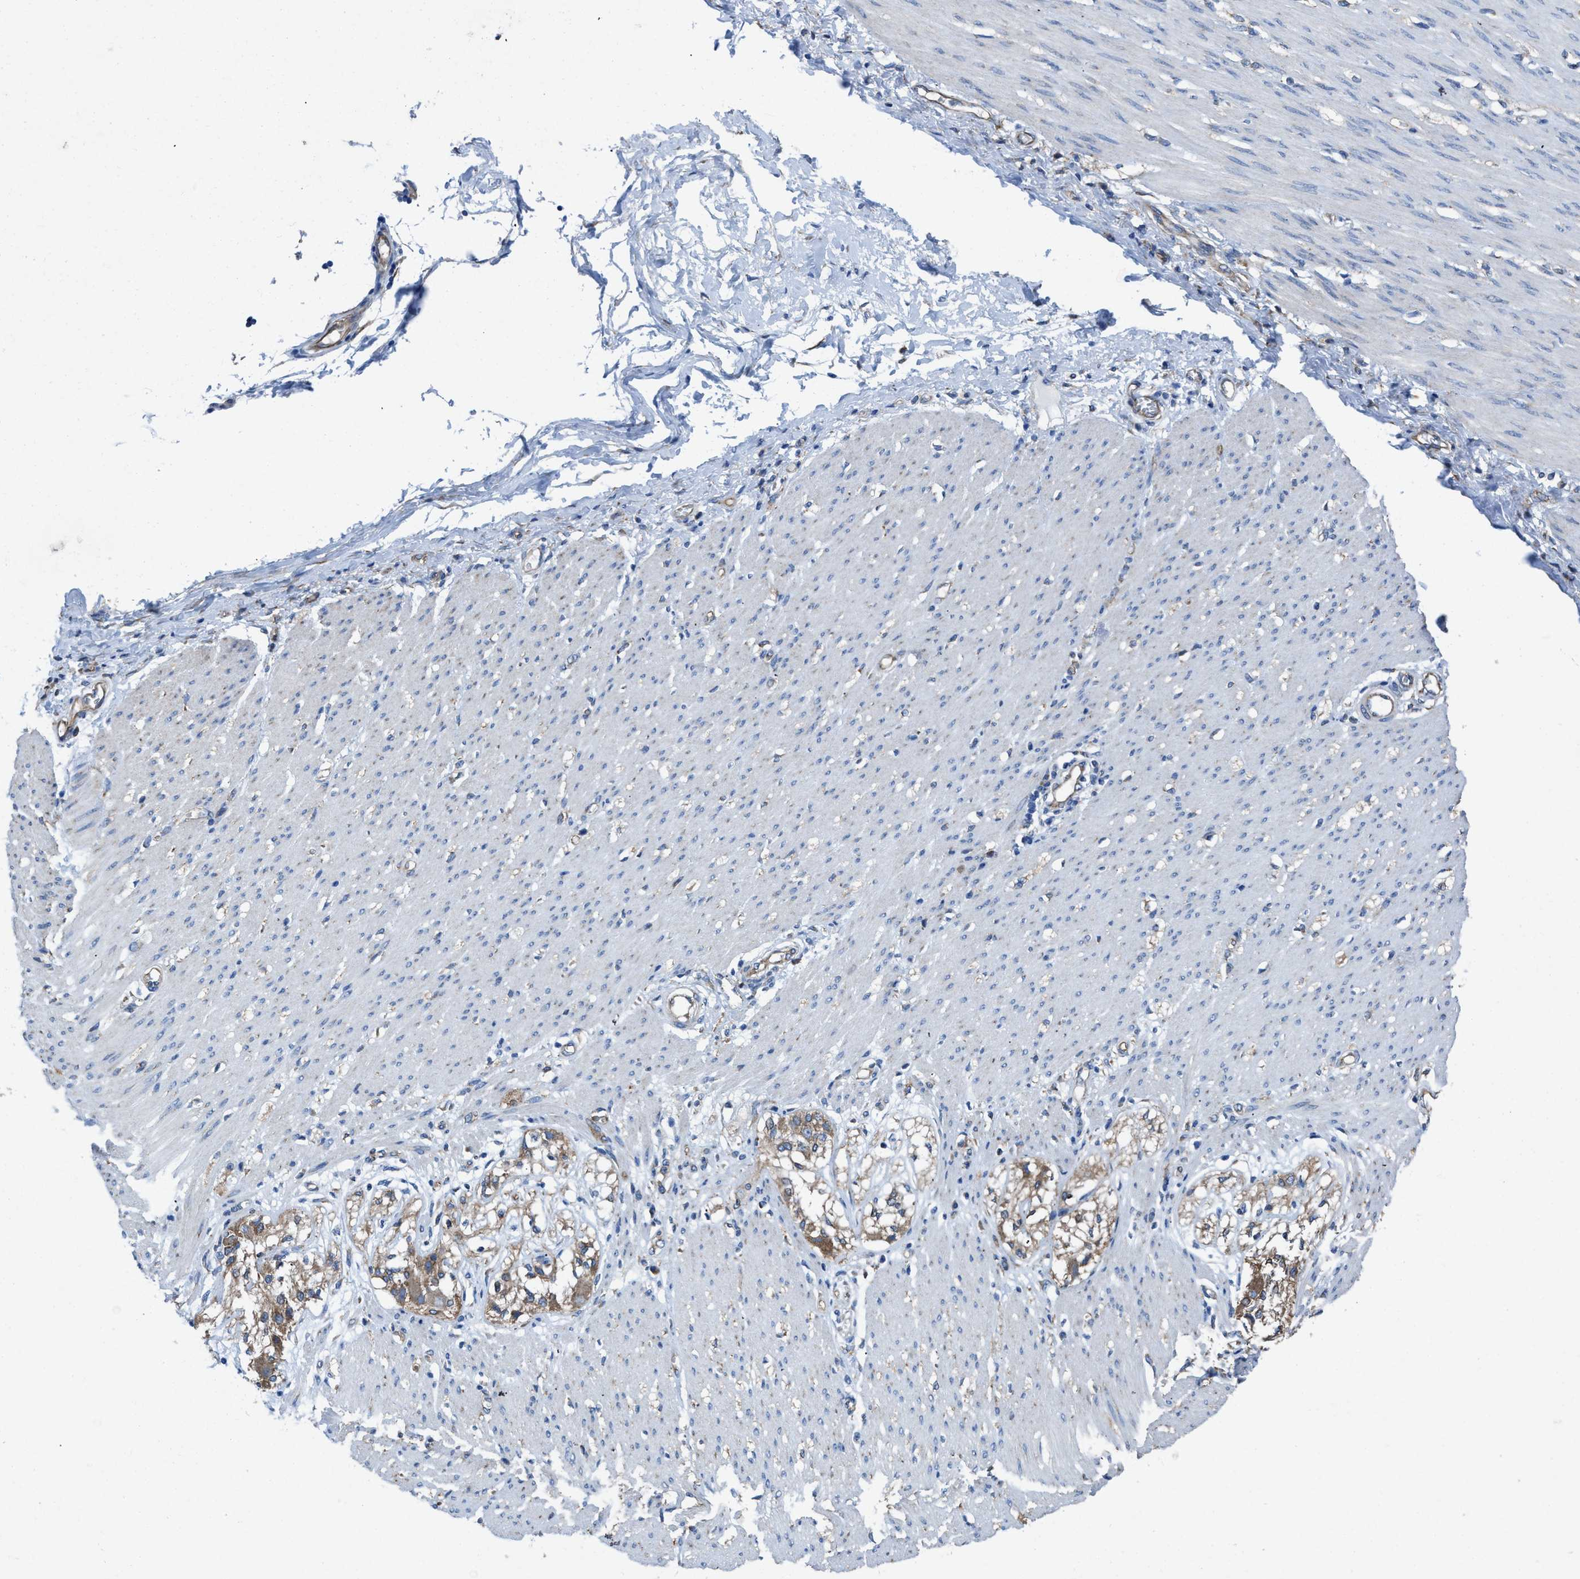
{"staining": {"intensity": "moderate", "quantity": "25%-75%", "location": "cytoplasmic/membranous"}, "tissue": "adipose tissue", "cell_type": "Adipocytes", "image_type": "normal", "snomed": [{"axis": "morphology", "description": "Normal tissue, NOS"}, {"axis": "morphology", "description": "Adenocarcinoma, NOS"}, {"axis": "topography", "description": "Colon"}, {"axis": "topography", "description": "Peripheral nerve tissue"}], "caption": "Protein expression analysis of unremarkable adipose tissue shows moderate cytoplasmic/membranous staining in about 25%-75% of adipocytes.", "gene": "DOLPP1", "patient": {"sex": "male", "age": 14}}